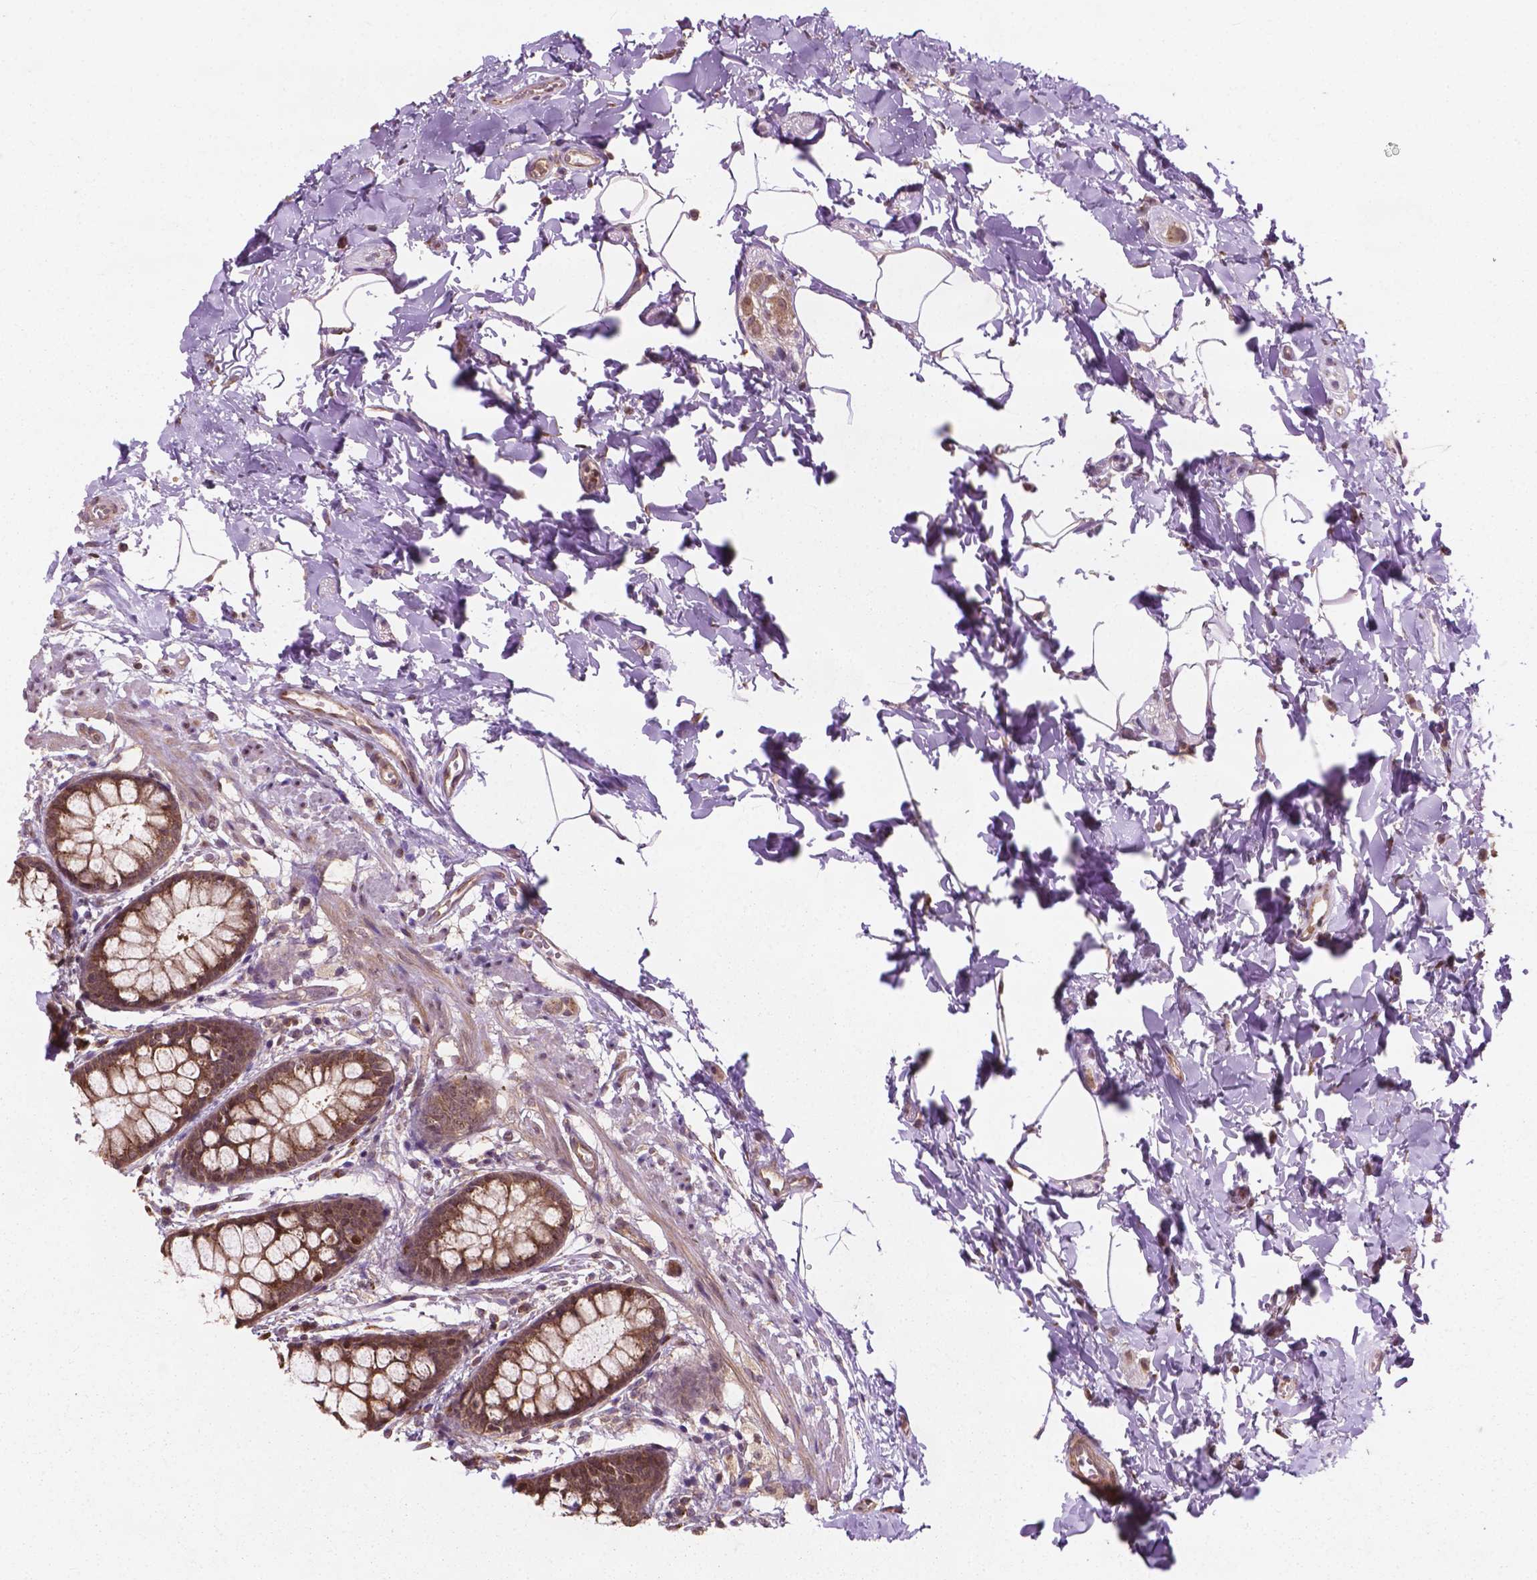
{"staining": {"intensity": "moderate", "quantity": ">75%", "location": "cytoplasmic/membranous,nuclear"}, "tissue": "rectum", "cell_type": "Glandular cells", "image_type": "normal", "snomed": [{"axis": "morphology", "description": "Normal tissue, NOS"}, {"axis": "topography", "description": "Rectum"}], "caption": "Rectum was stained to show a protein in brown. There is medium levels of moderate cytoplasmic/membranous,nuclear expression in about >75% of glandular cells. (IHC, brightfield microscopy, high magnification).", "gene": "PPP1CB", "patient": {"sex": "female", "age": 62}}